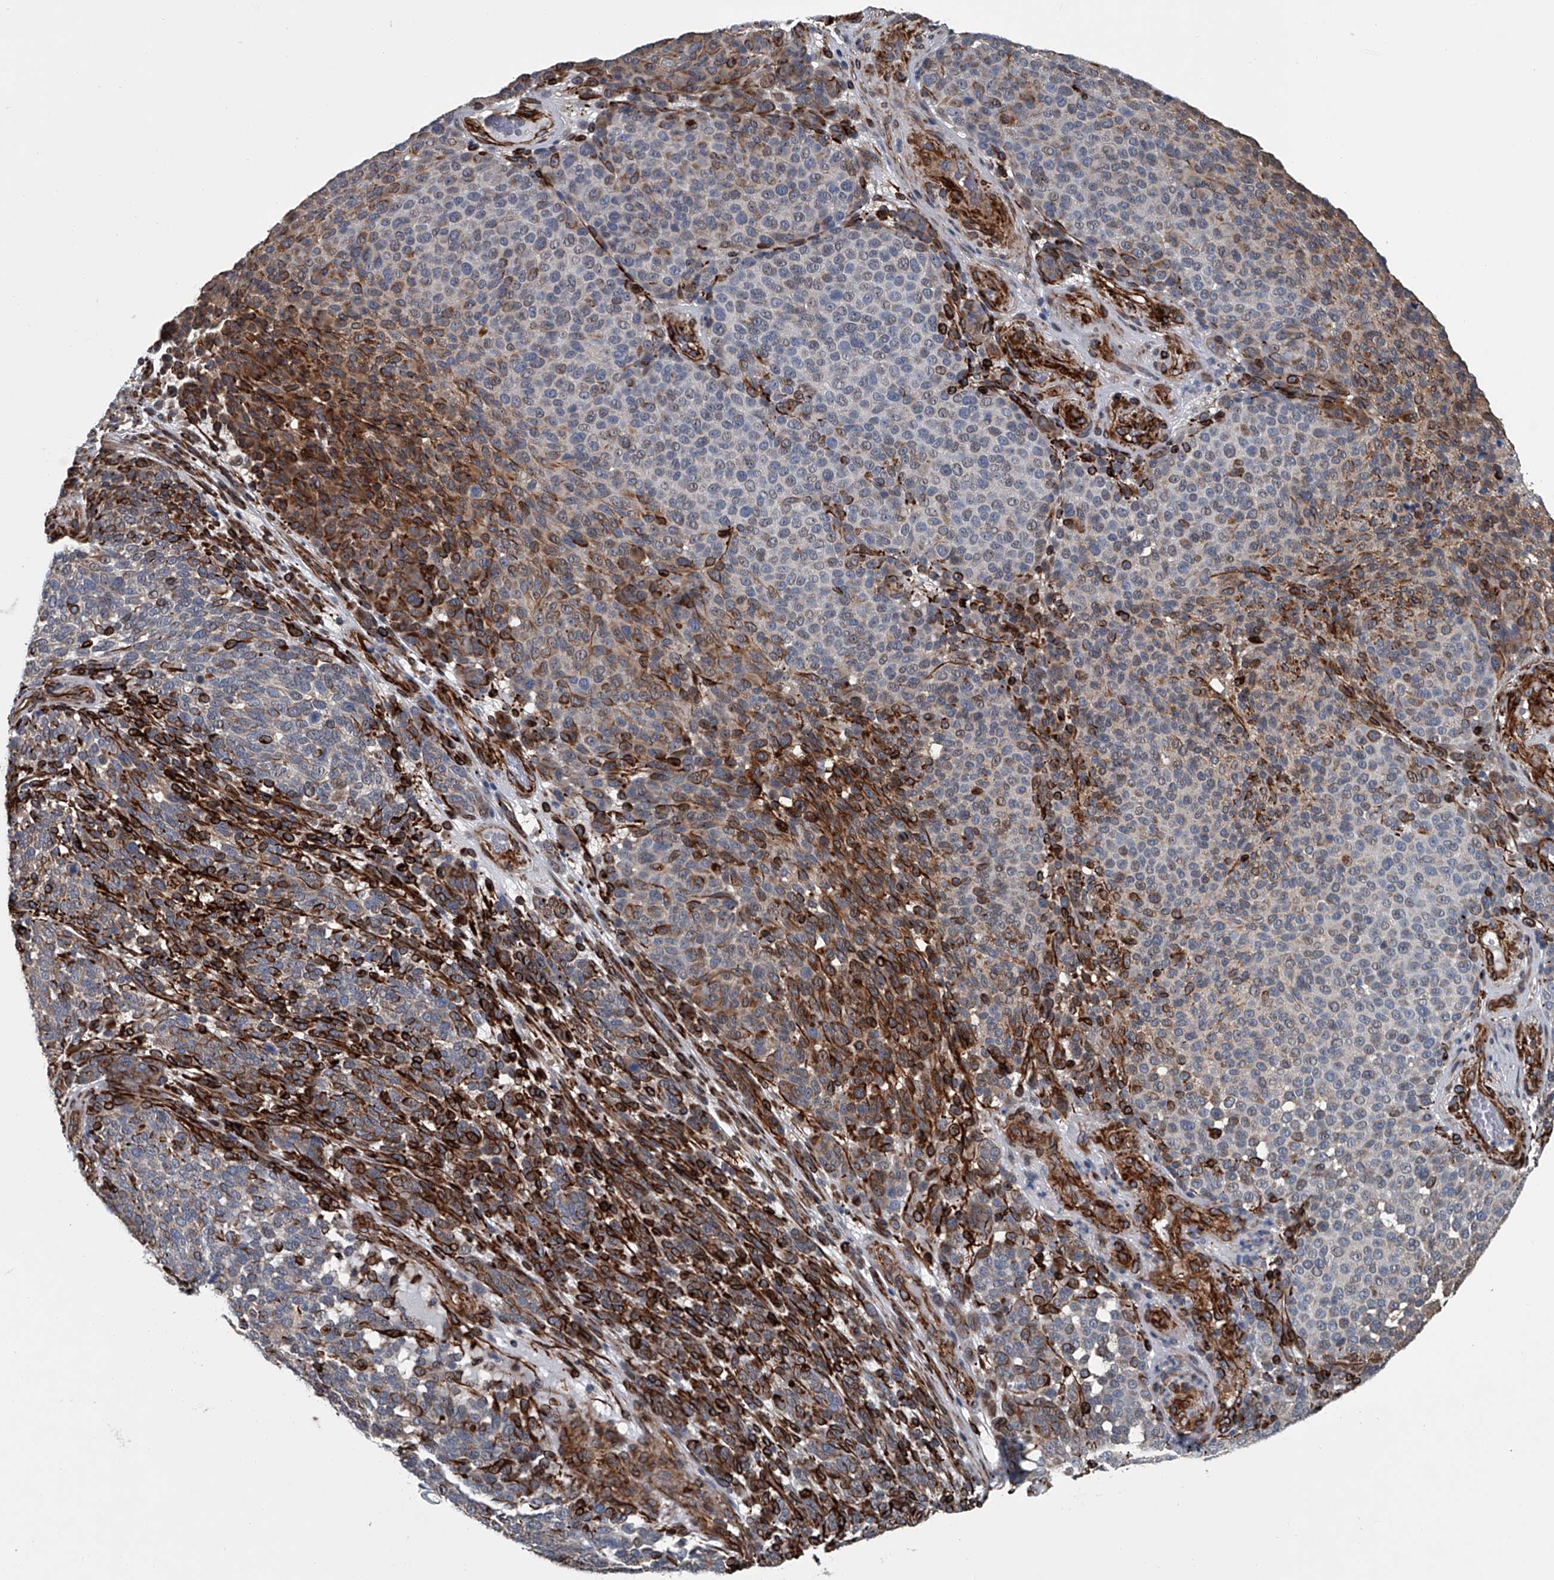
{"staining": {"intensity": "negative", "quantity": "none", "location": "none"}, "tissue": "melanoma", "cell_type": "Tumor cells", "image_type": "cancer", "snomed": [{"axis": "morphology", "description": "Malignant melanoma, NOS"}, {"axis": "topography", "description": "Skin"}], "caption": "Protein analysis of melanoma displays no significant expression in tumor cells. (DAB IHC, high magnification).", "gene": "LDLRAD2", "patient": {"sex": "male", "age": 49}}